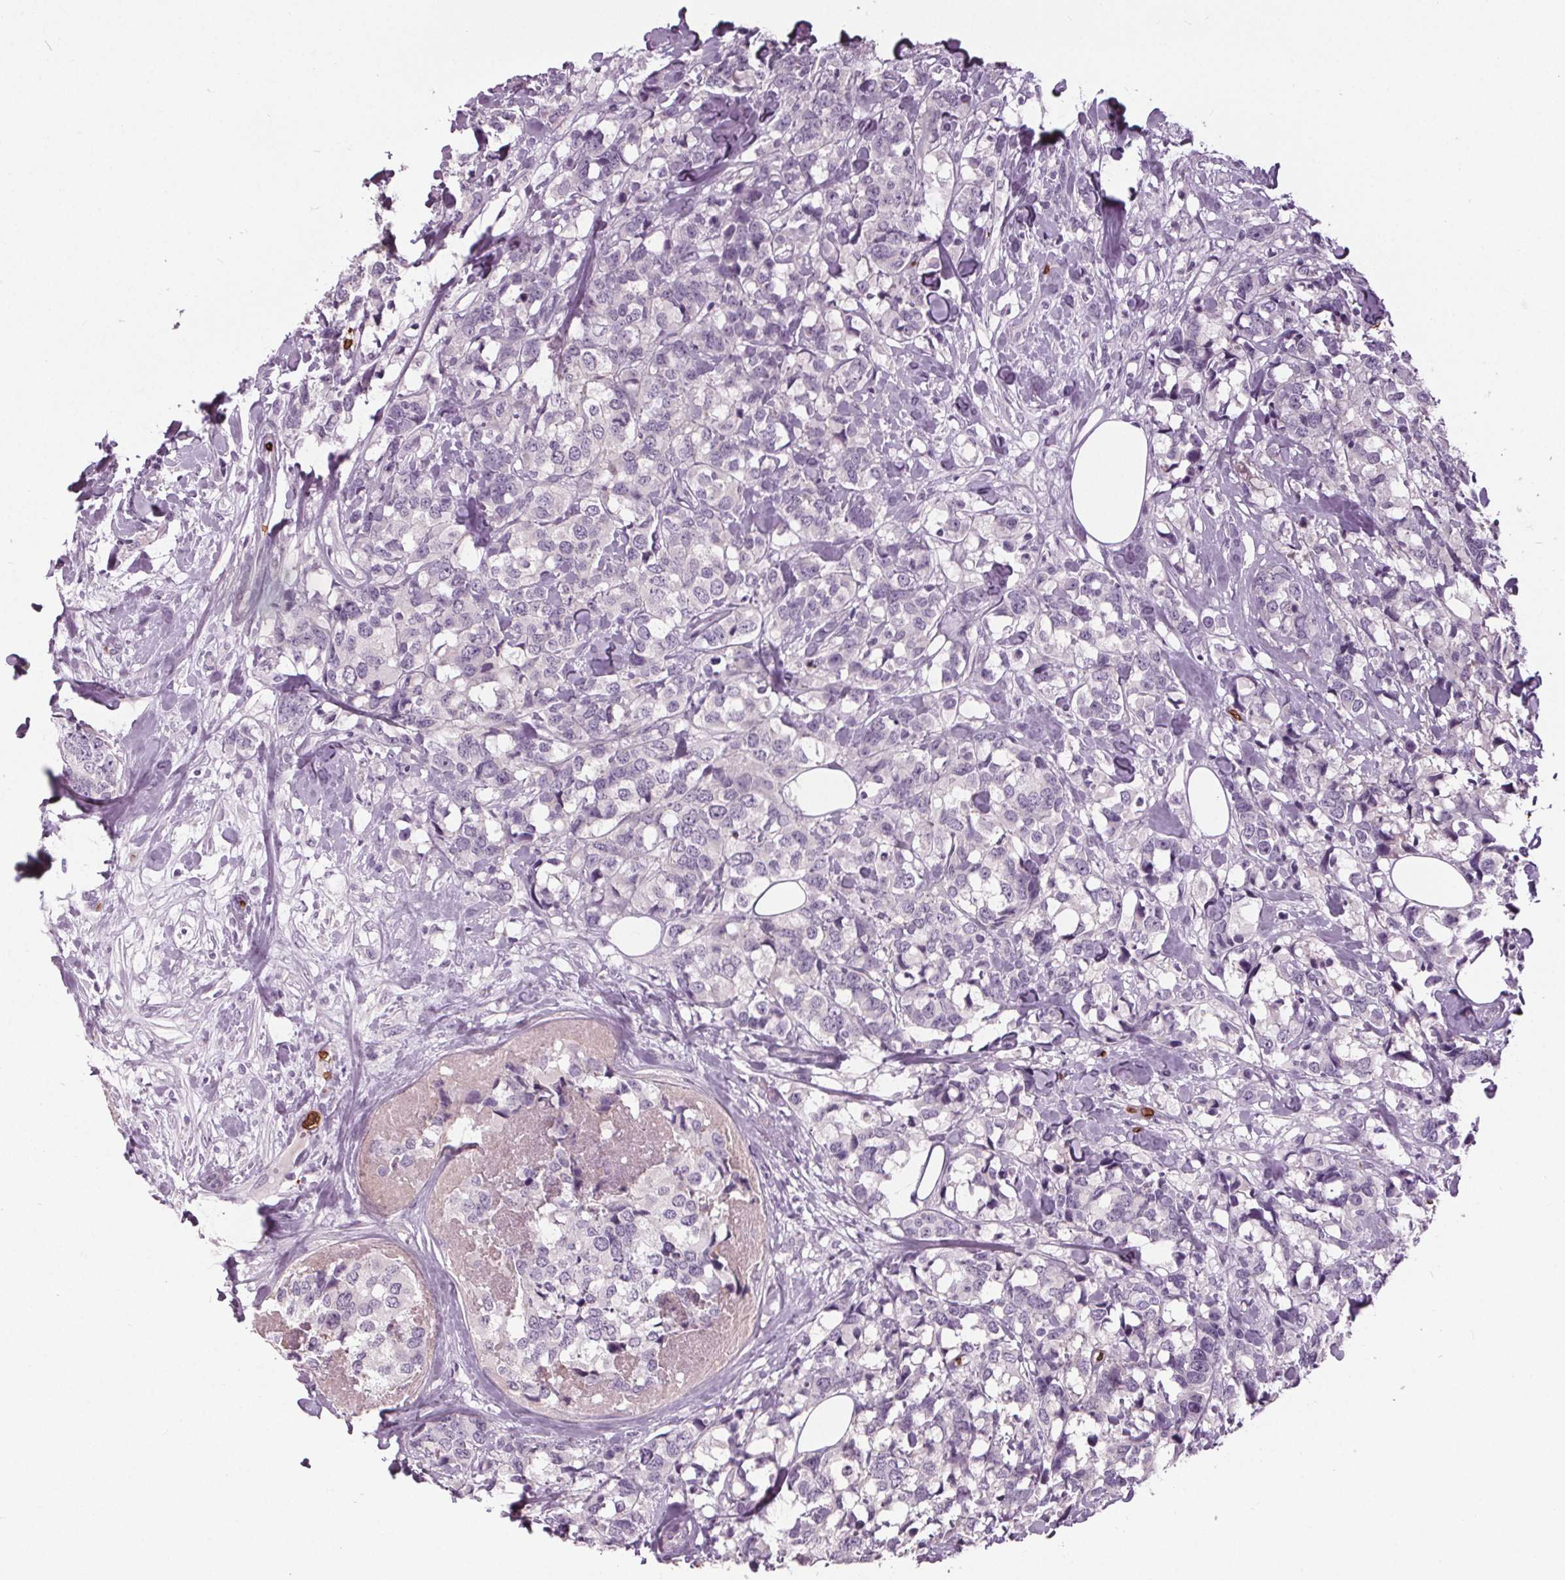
{"staining": {"intensity": "negative", "quantity": "none", "location": "none"}, "tissue": "breast cancer", "cell_type": "Tumor cells", "image_type": "cancer", "snomed": [{"axis": "morphology", "description": "Lobular carcinoma"}, {"axis": "topography", "description": "Breast"}], "caption": "DAB (3,3'-diaminobenzidine) immunohistochemical staining of breast lobular carcinoma displays no significant positivity in tumor cells.", "gene": "SLC4A1", "patient": {"sex": "female", "age": 59}}